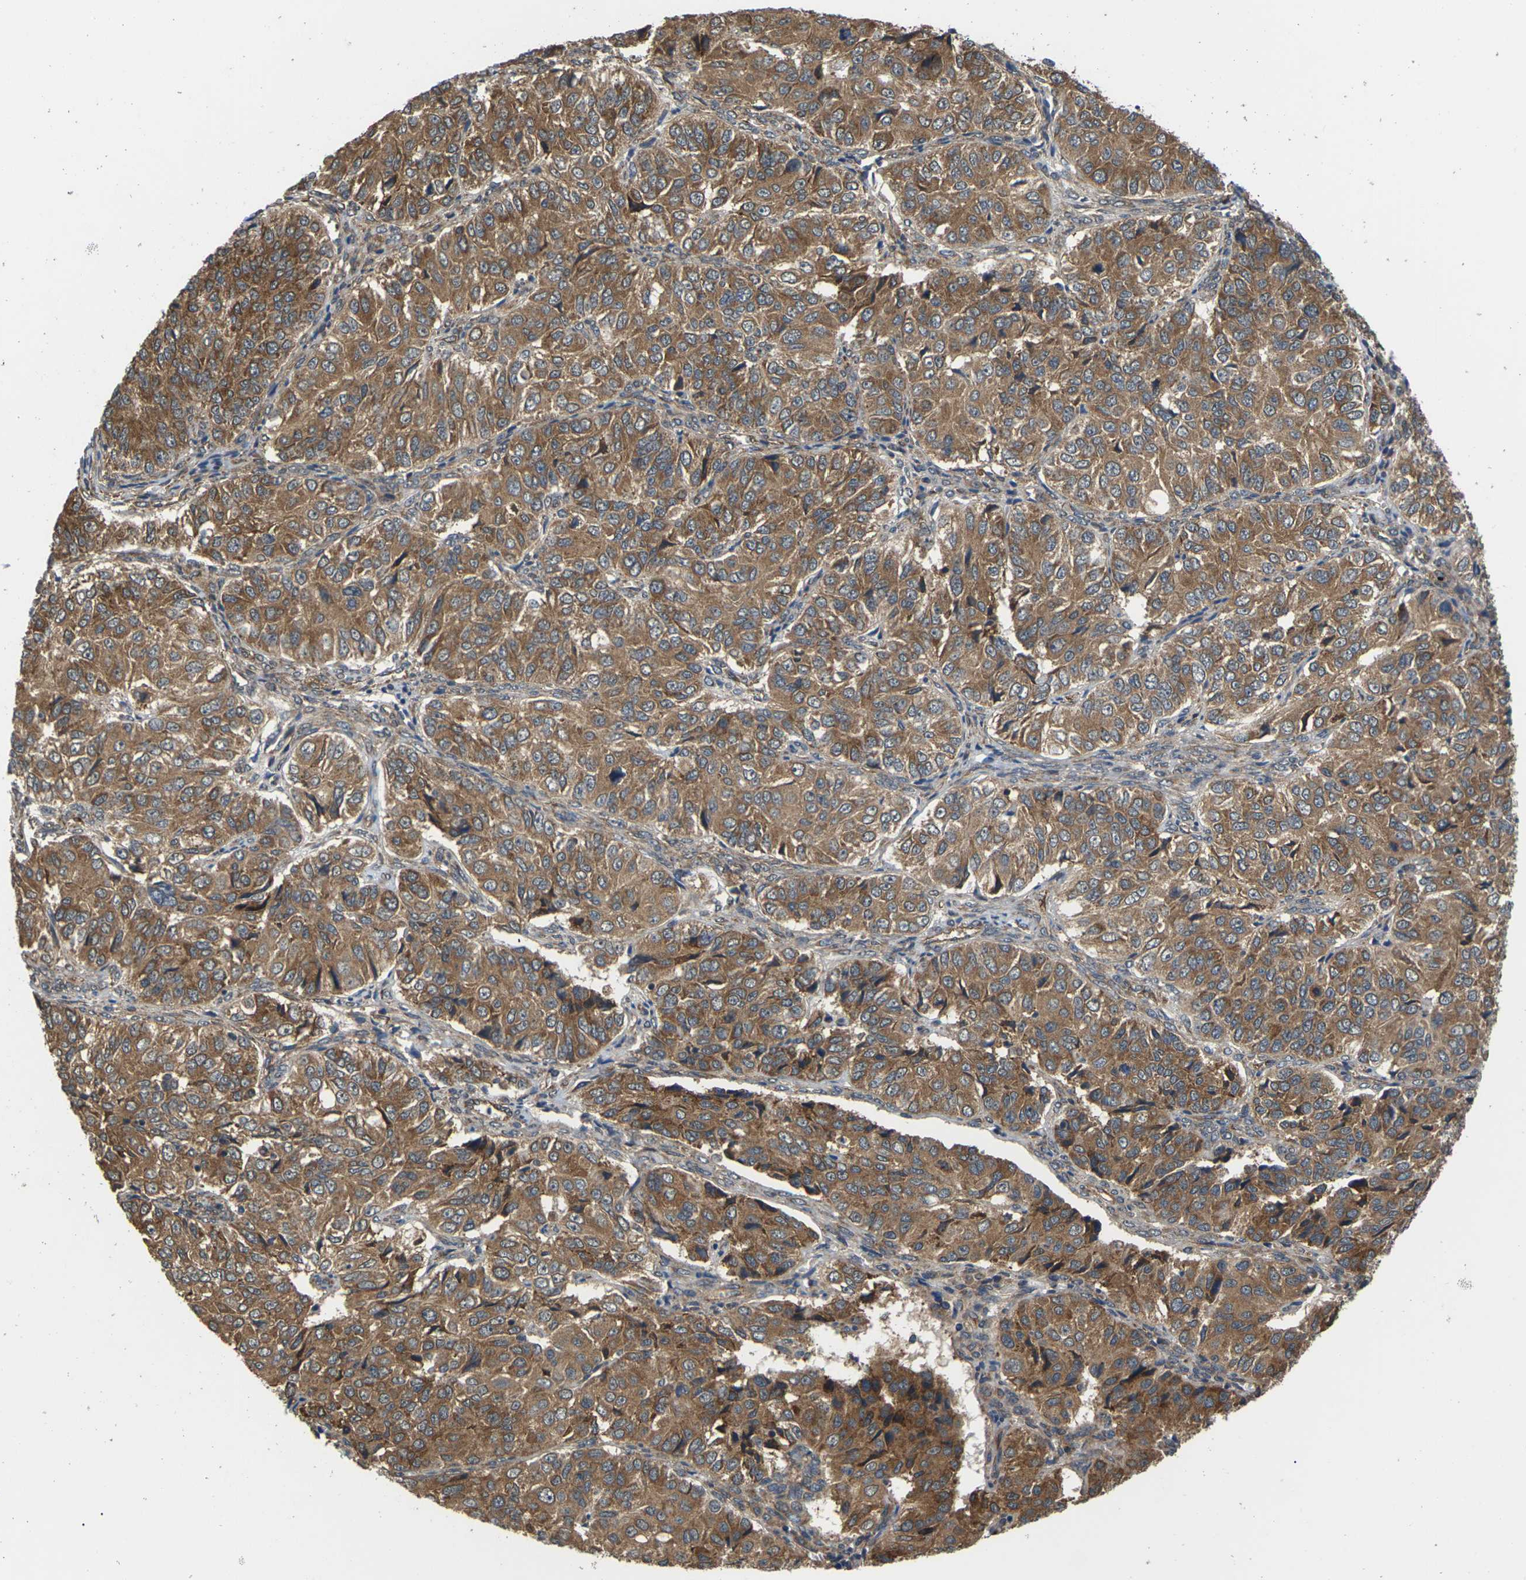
{"staining": {"intensity": "moderate", "quantity": ">75%", "location": "cytoplasmic/membranous"}, "tissue": "ovarian cancer", "cell_type": "Tumor cells", "image_type": "cancer", "snomed": [{"axis": "morphology", "description": "Carcinoma, endometroid"}, {"axis": "topography", "description": "Ovary"}], "caption": "A high-resolution photomicrograph shows IHC staining of ovarian cancer, which shows moderate cytoplasmic/membranous staining in about >75% of tumor cells.", "gene": "NRAS", "patient": {"sex": "female", "age": 51}}